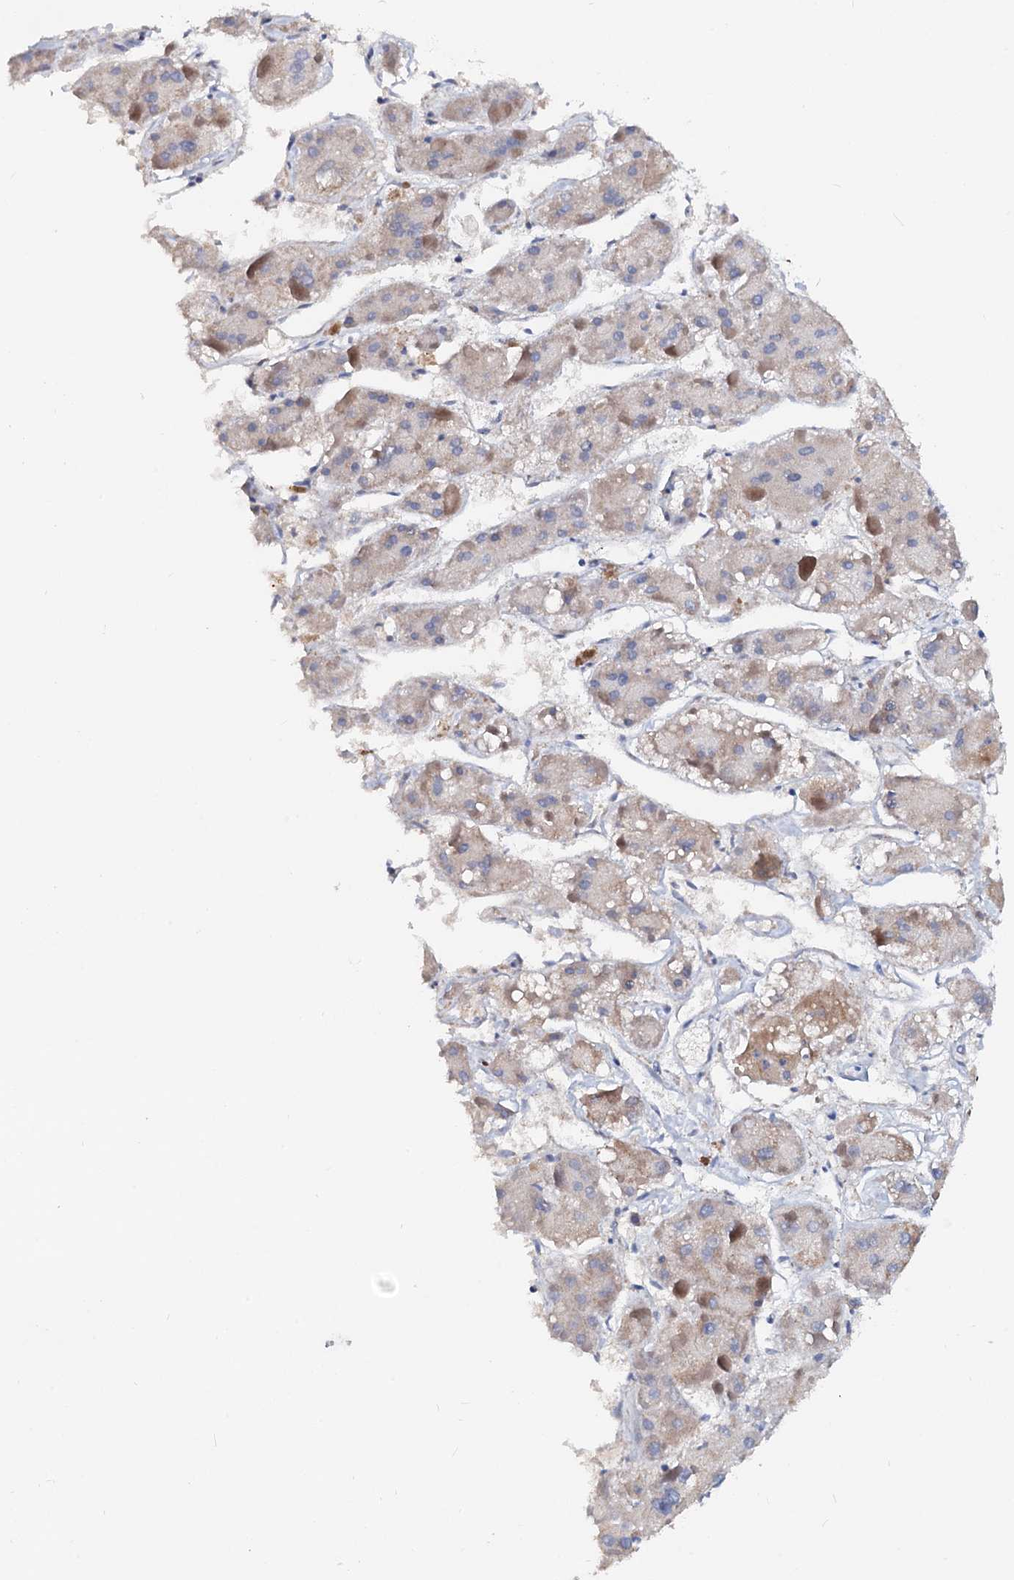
{"staining": {"intensity": "weak", "quantity": "25%-75%", "location": "cytoplasmic/membranous"}, "tissue": "liver cancer", "cell_type": "Tumor cells", "image_type": "cancer", "snomed": [{"axis": "morphology", "description": "Carcinoma, Hepatocellular, NOS"}, {"axis": "topography", "description": "Liver"}], "caption": "Liver hepatocellular carcinoma stained with DAB (3,3'-diaminobenzidine) immunohistochemistry (IHC) shows low levels of weak cytoplasmic/membranous staining in about 25%-75% of tumor cells.", "gene": "NALF1", "patient": {"sex": "female", "age": 73}}